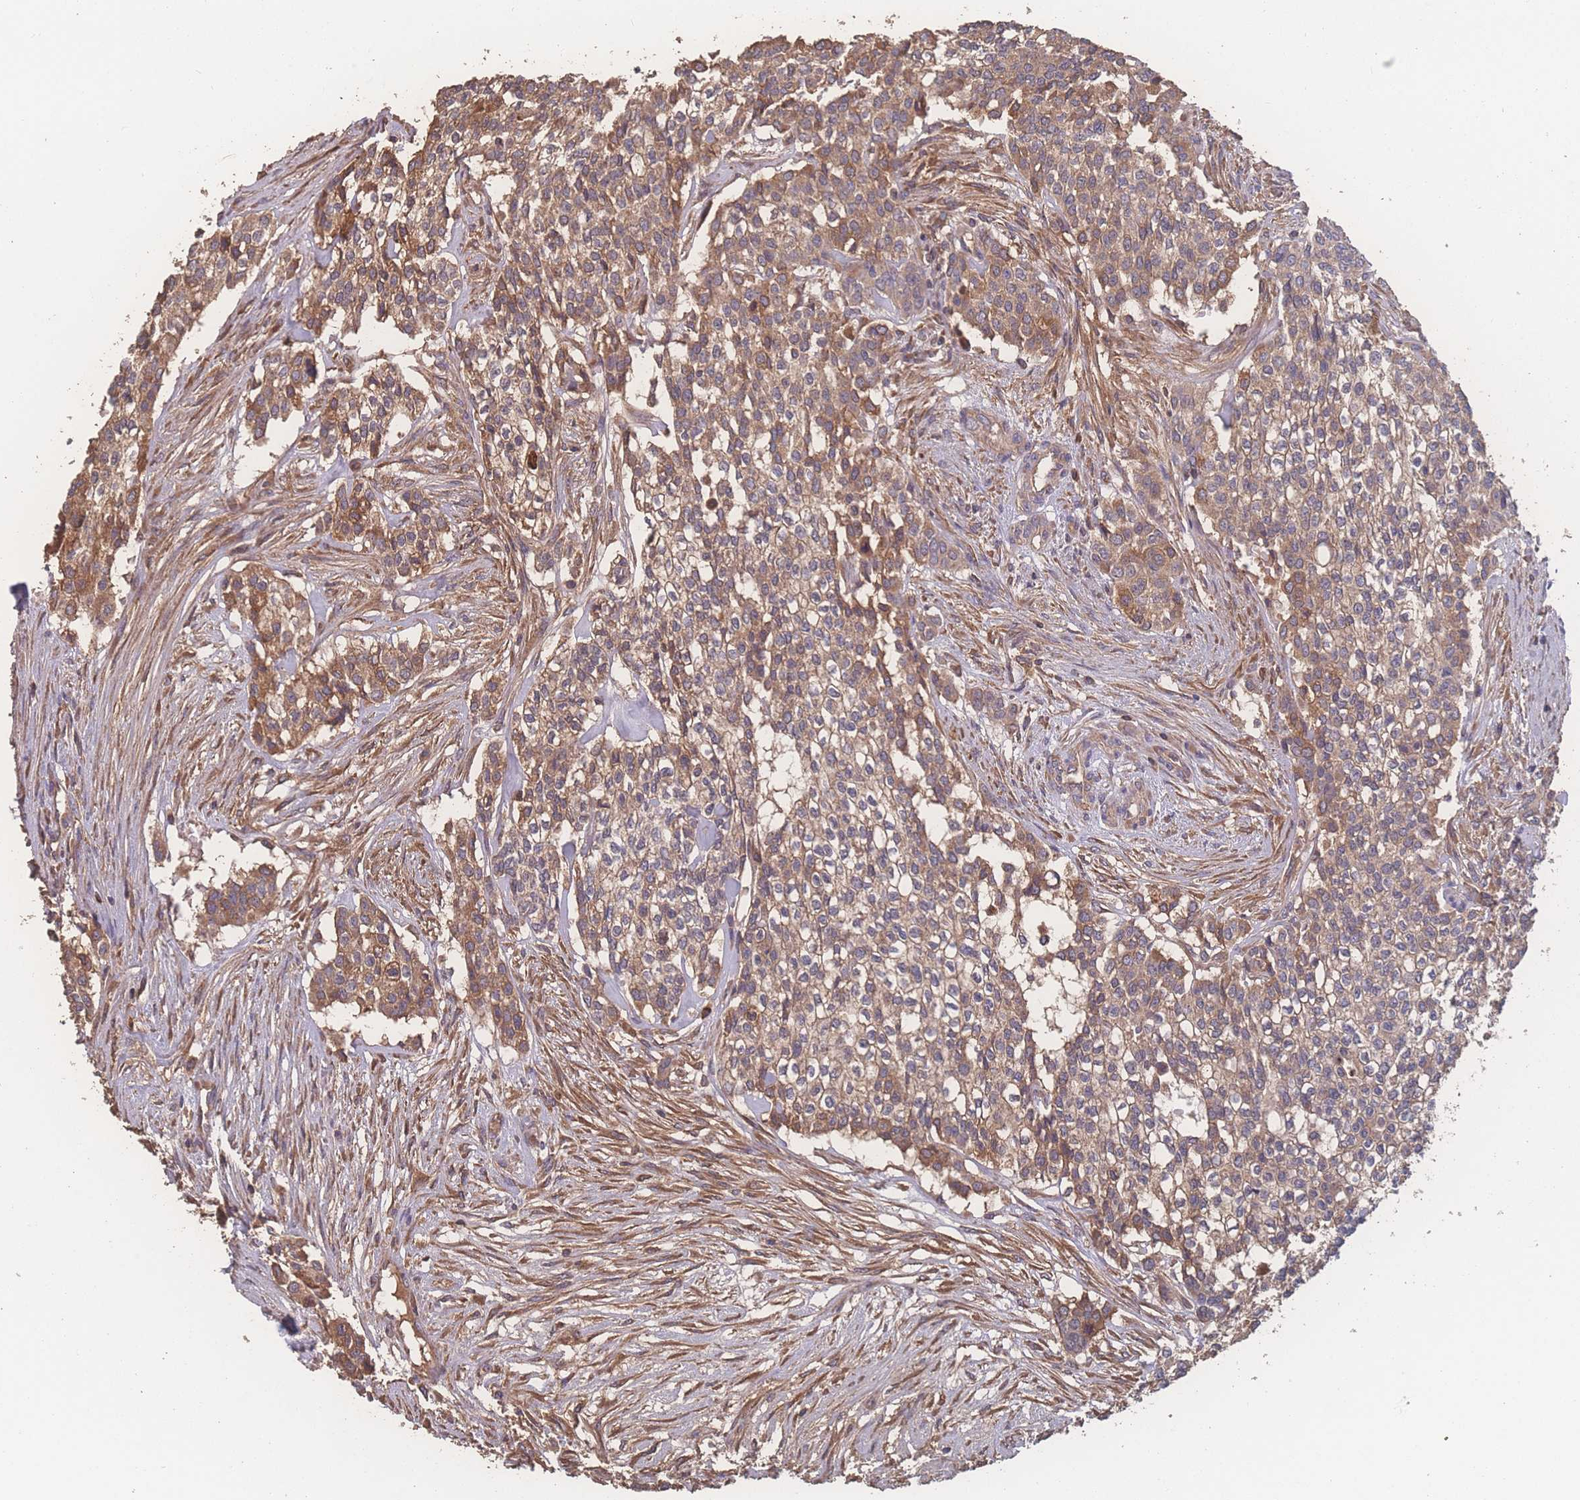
{"staining": {"intensity": "moderate", "quantity": ">75%", "location": "cytoplasmic/membranous"}, "tissue": "head and neck cancer", "cell_type": "Tumor cells", "image_type": "cancer", "snomed": [{"axis": "morphology", "description": "Adenocarcinoma, NOS"}, {"axis": "topography", "description": "Head-Neck"}], "caption": "Protein staining demonstrates moderate cytoplasmic/membranous positivity in about >75% of tumor cells in head and neck cancer (adenocarcinoma). (DAB (3,3'-diaminobenzidine) IHC with brightfield microscopy, high magnification).", "gene": "ATXN10", "patient": {"sex": "male", "age": 81}}